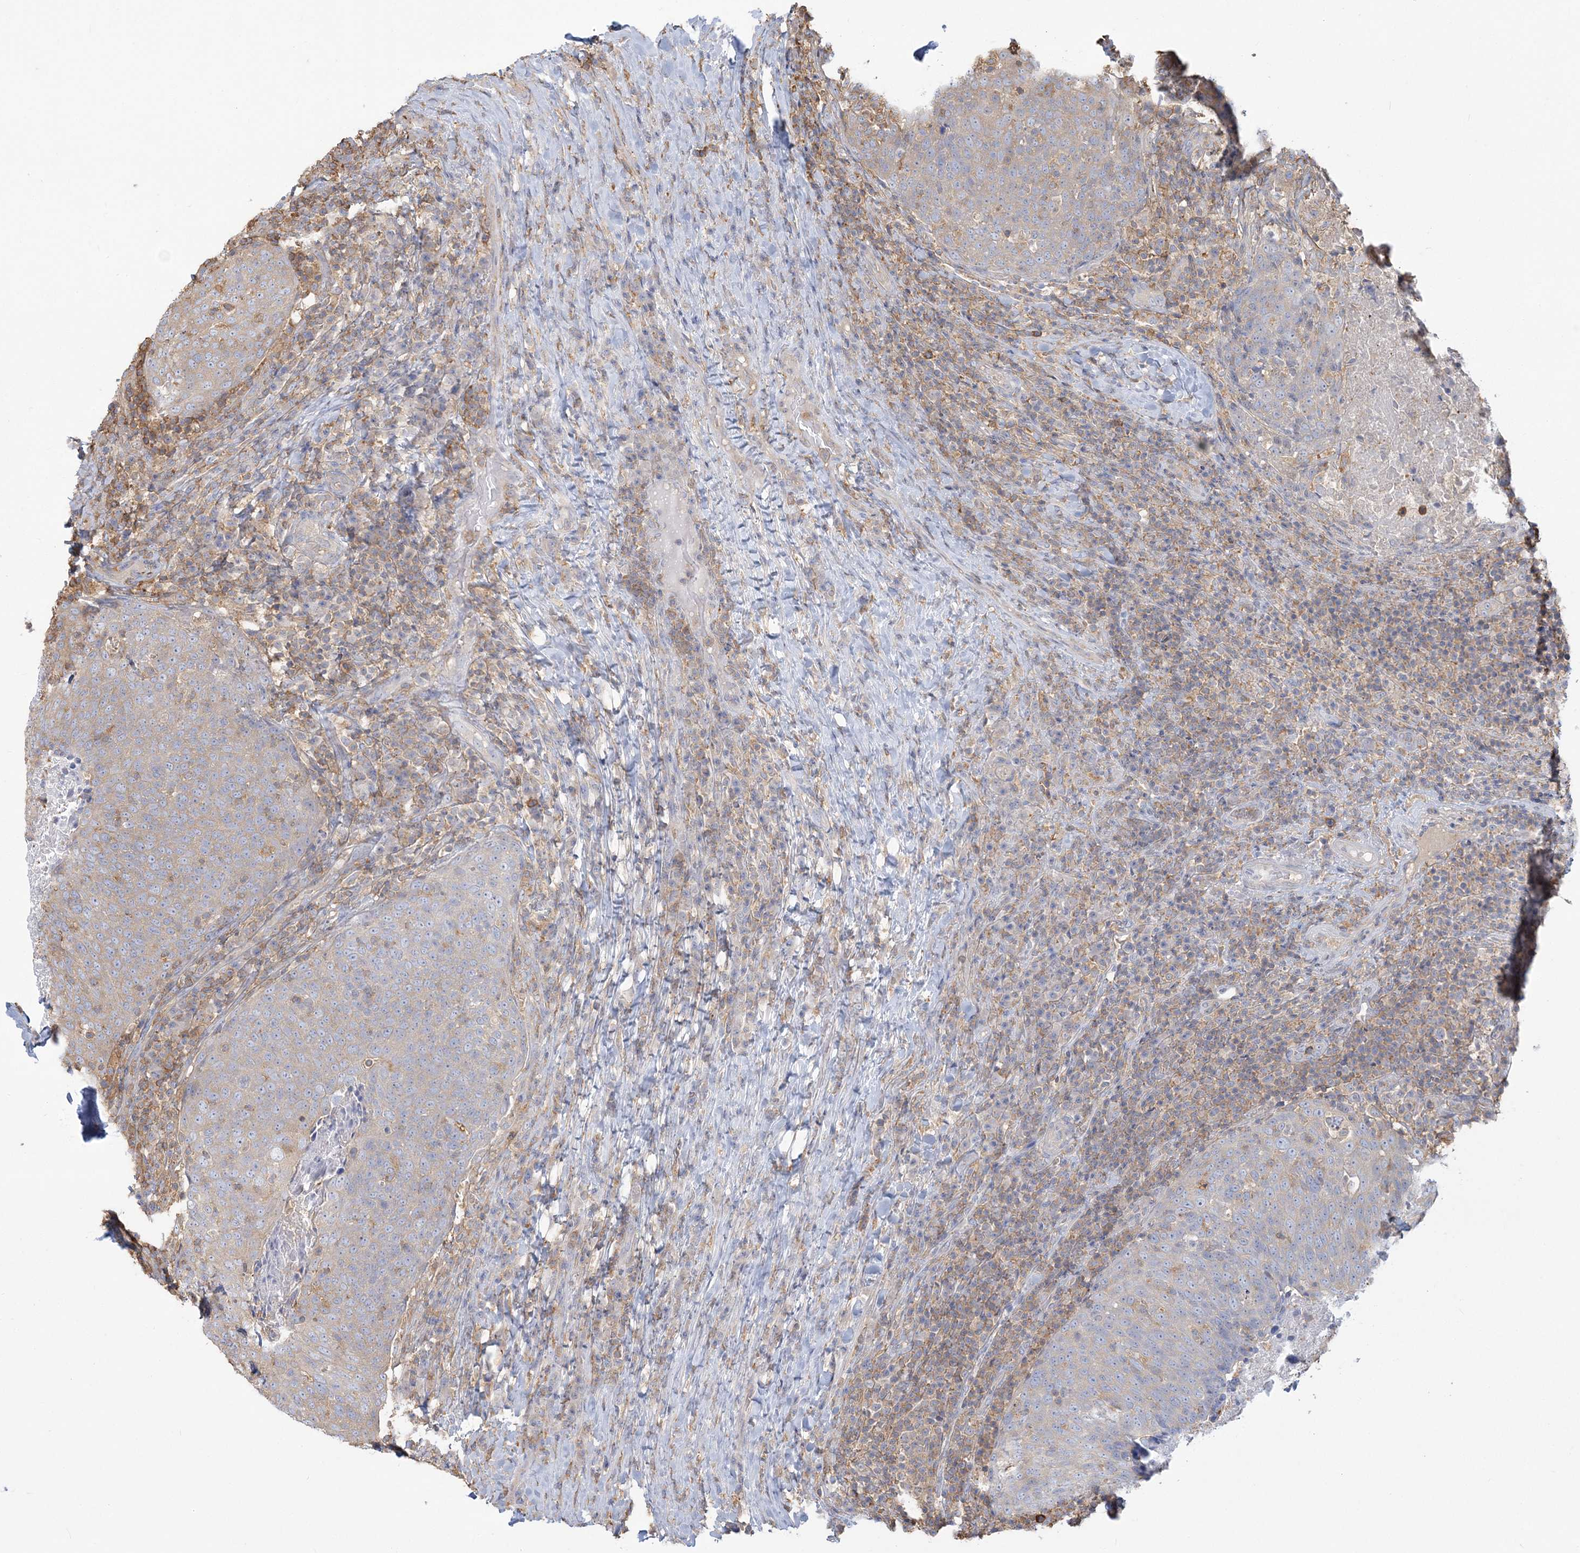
{"staining": {"intensity": "negative", "quantity": "none", "location": "none"}, "tissue": "head and neck cancer", "cell_type": "Tumor cells", "image_type": "cancer", "snomed": [{"axis": "morphology", "description": "Squamous cell carcinoma, NOS"}, {"axis": "morphology", "description": "Squamous cell carcinoma, metastatic, NOS"}, {"axis": "topography", "description": "Lymph node"}, {"axis": "topography", "description": "Head-Neck"}], "caption": "A micrograph of metastatic squamous cell carcinoma (head and neck) stained for a protein displays no brown staining in tumor cells.", "gene": "ANKS1A", "patient": {"sex": "male", "age": 62}}